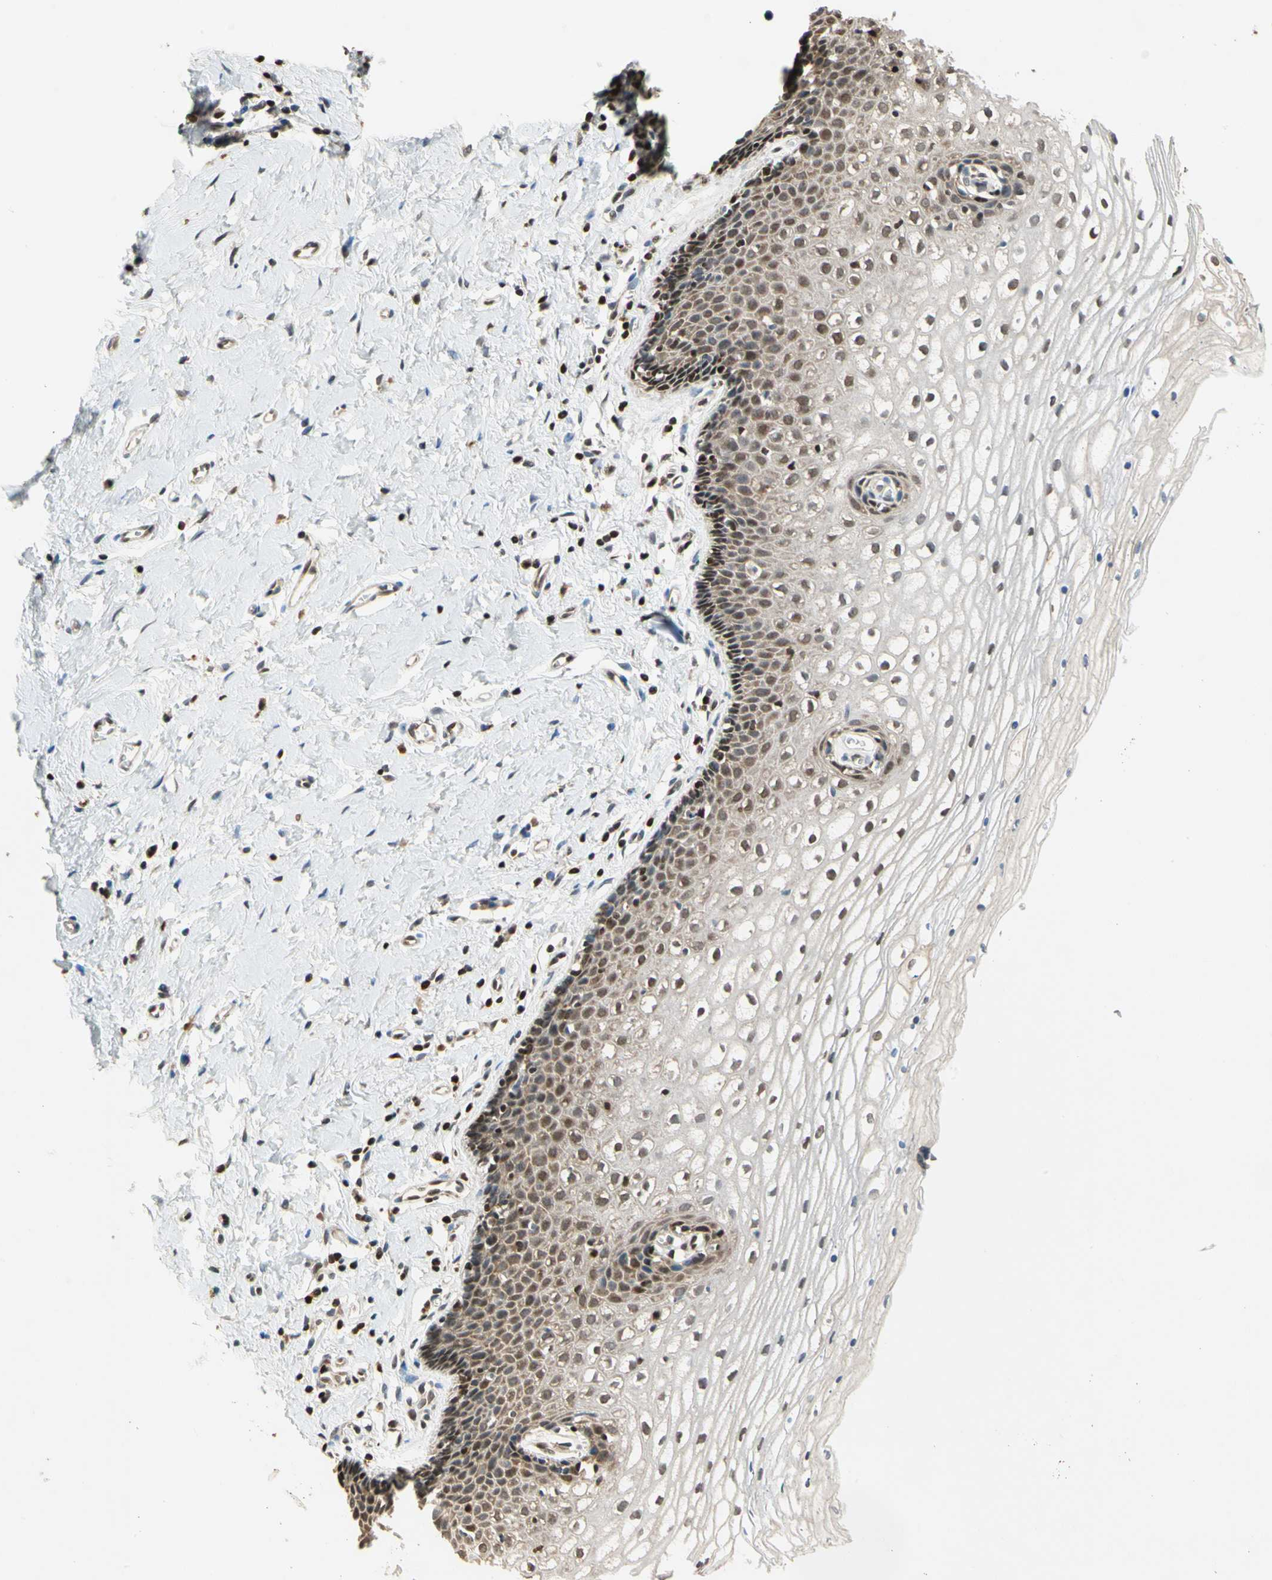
{"staining": {"intensity": "moderate", "quantity": "25%-75%", "location": "nuclear"}, "tissue": "vagina", "cell_type": "Squamous epithelial cells", "image_type": "normal", "snomed": [{"axis": "morphology", "description": "Normal tissue, NOS"}, {"axis": "topography", "description": "Soft tissue"}, {"axis": "topography", "description": "Vagina"}], "caption": "Protein staining displays moderate nuclear staining in approximately 25%-75% of squamous epithelial cells in unremarkable vagina. (Brightfield microscopy of DAB IHC at high magnification).", "gene": "GSR", "patient": {"sex": "female", "age": 61}}